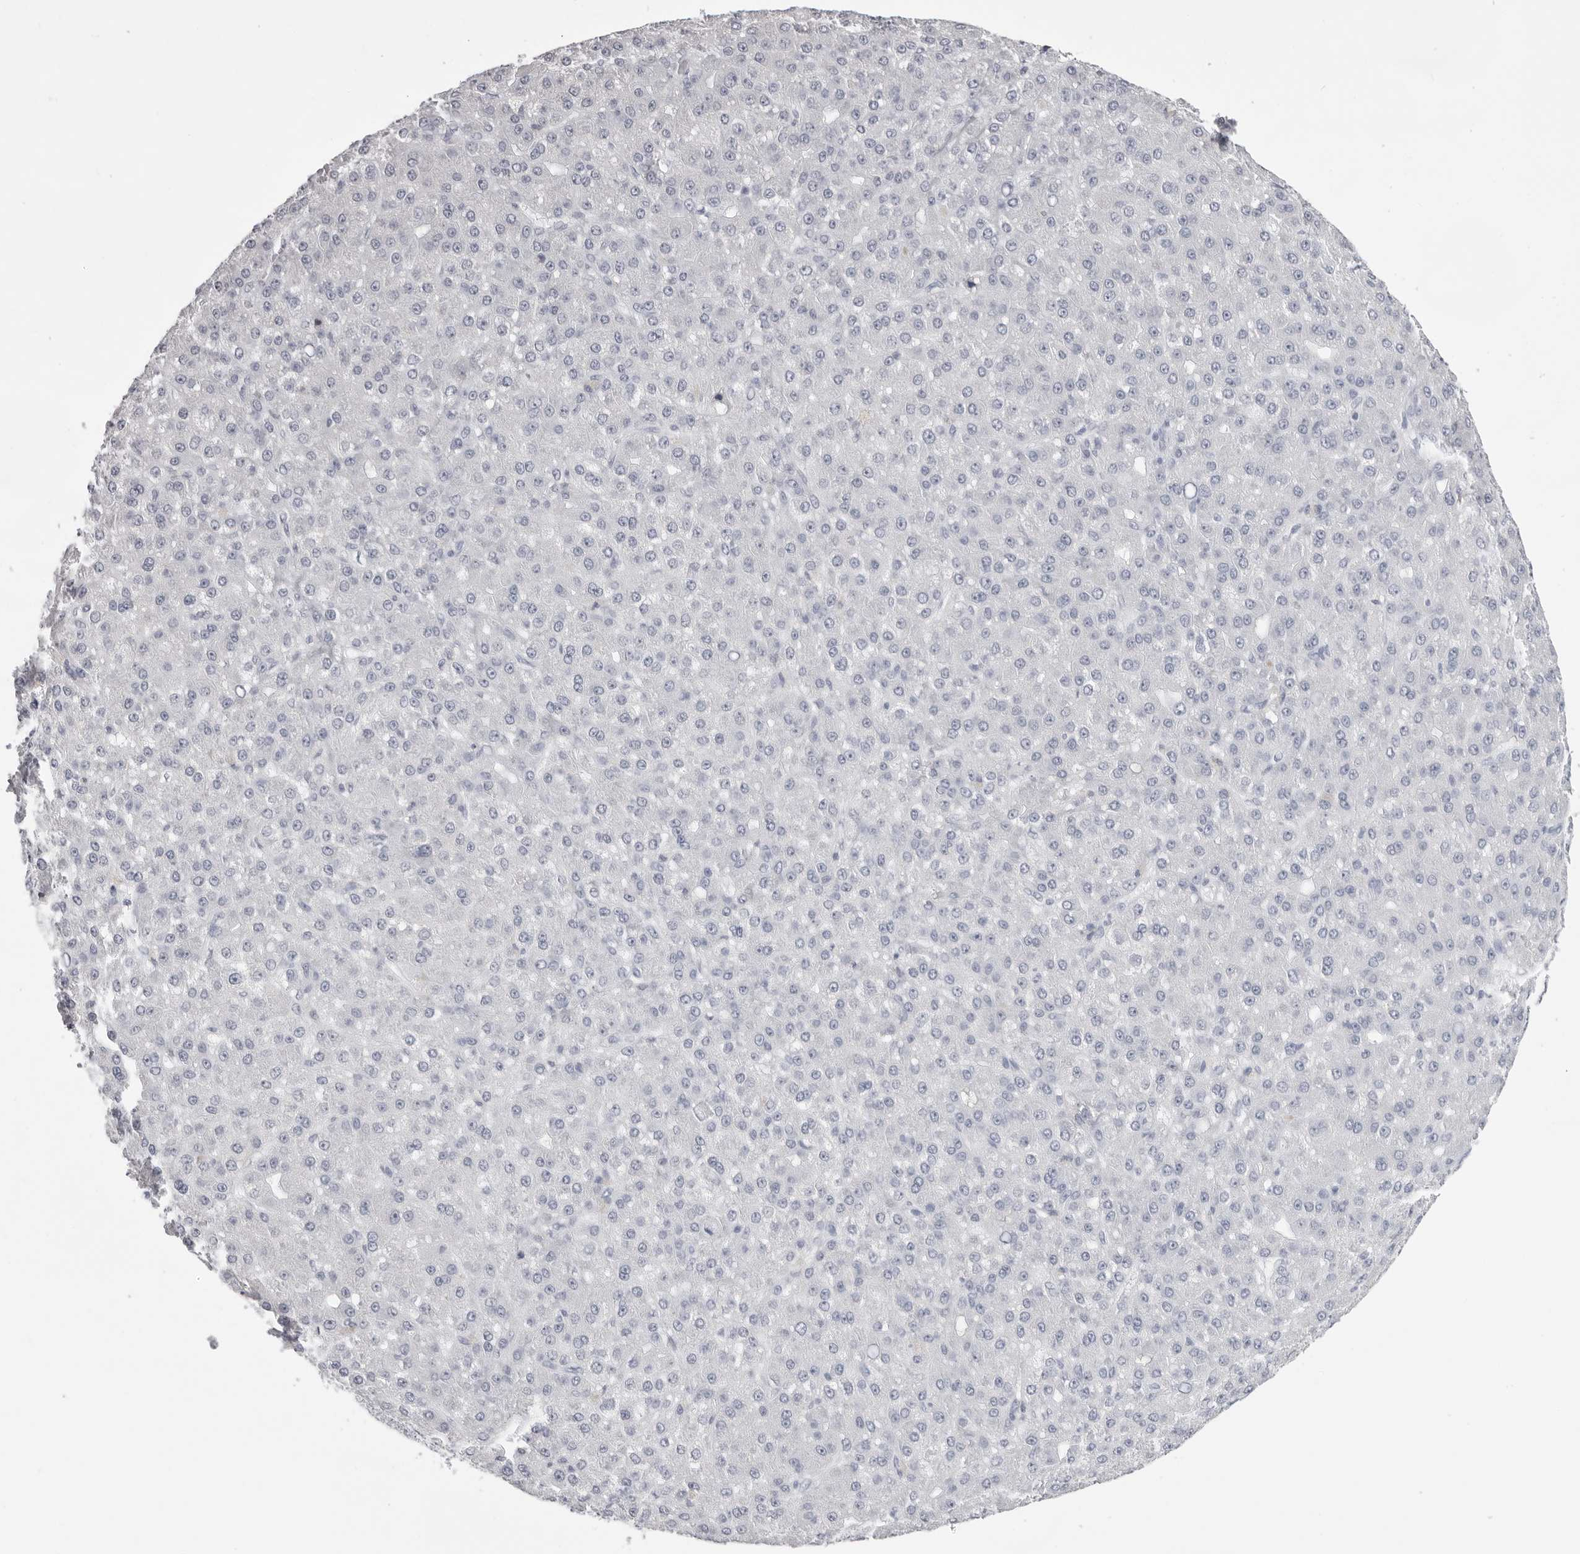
{"staining": {"intensity": "negative", "quantity": "none", "location": "none"}, "tissue": "liver cancer", "cell_type": "Tumor cells", "image_type": "cancer", "snomed": [{"axis": "morphology", "description": "Carcinoma, Hepatocellular, NOS"}, {"axis": "topography", "description": "Liver"}], "caption": "A high-resolution micrograph shows immunohistochemistry (IHC) staining of liver cancer (hepatocellular carcinoma), which shows no significant staining in tumor cells.", "gene": "TMOD4", "patient": {"sex": "male", "age": 67}}